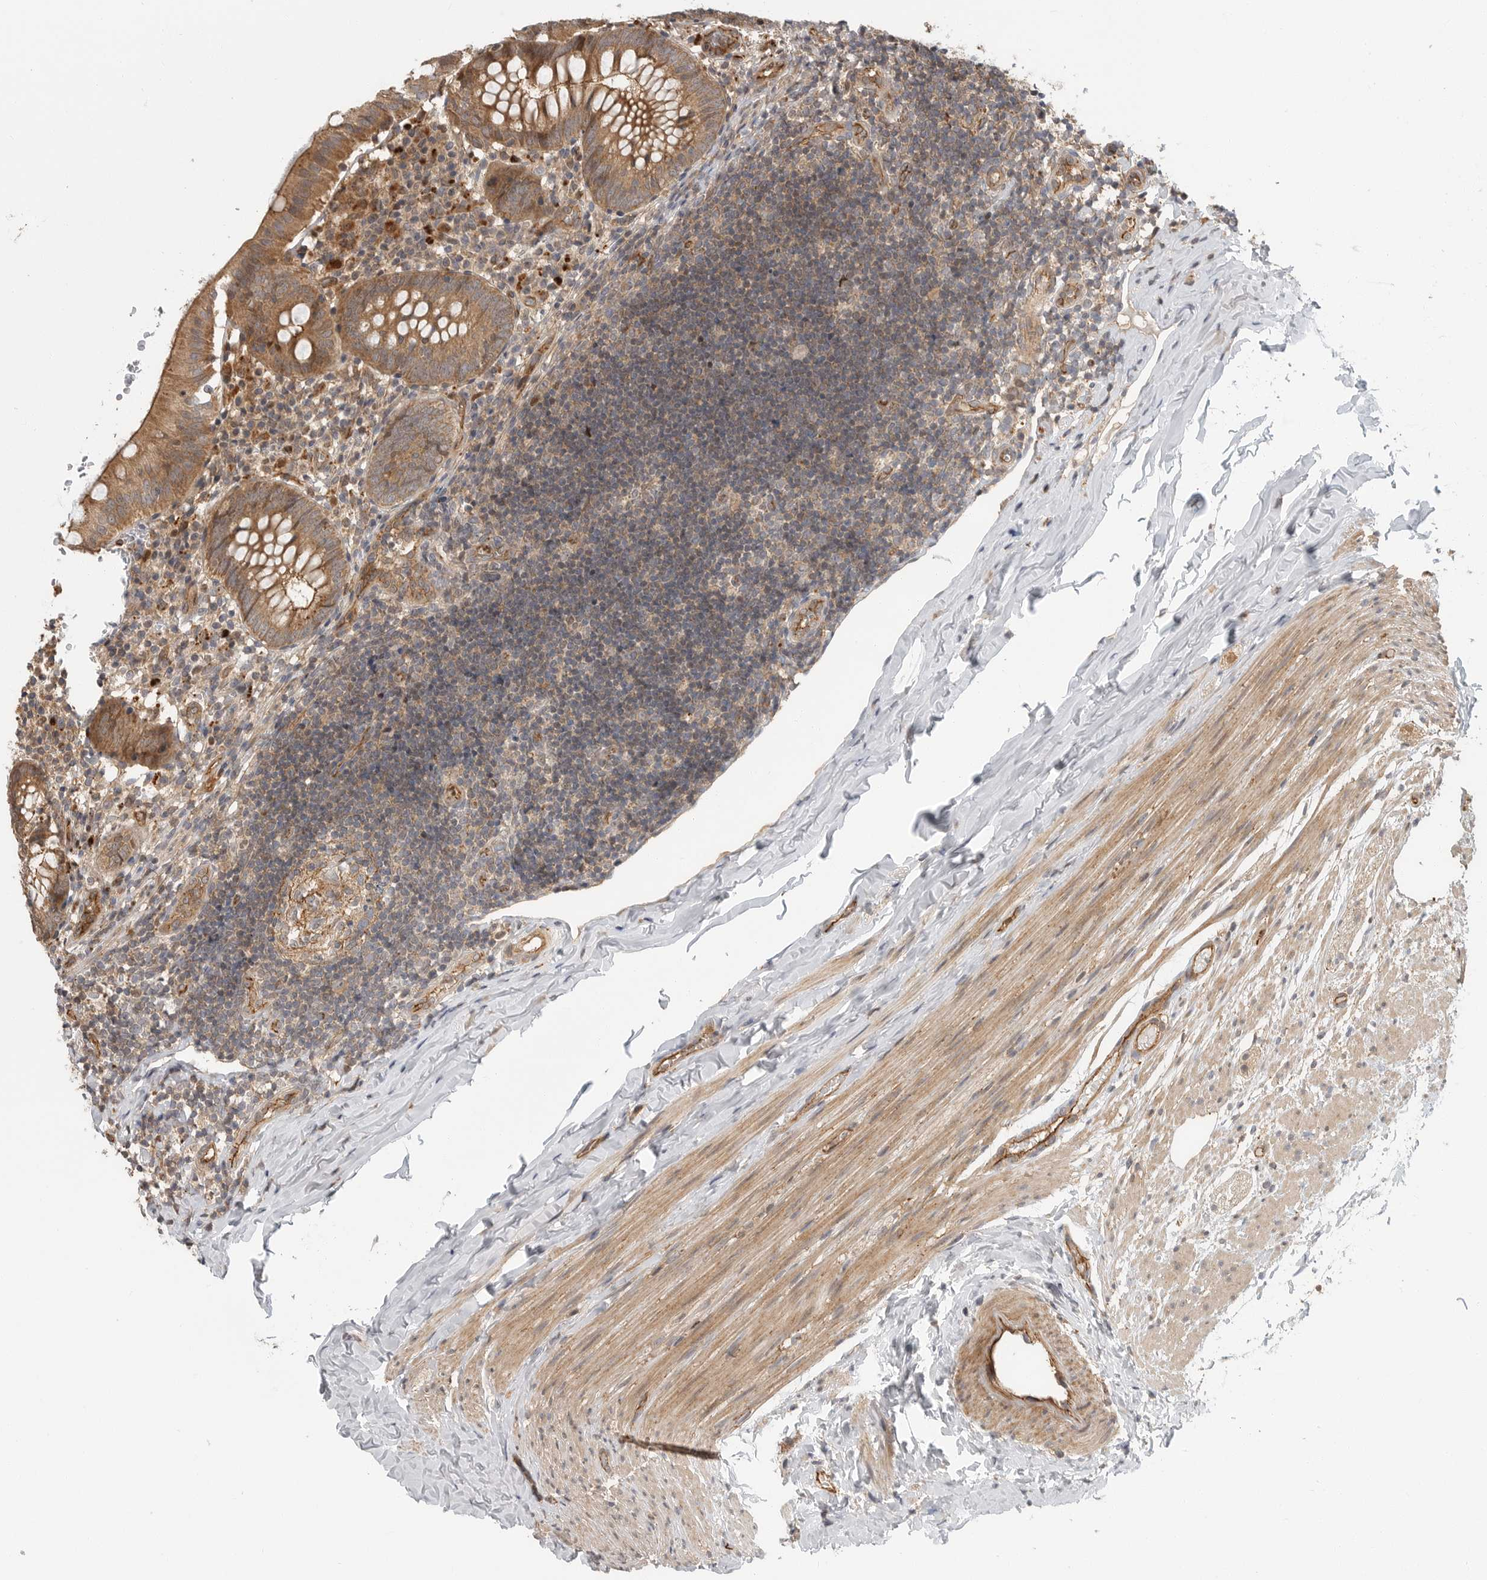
{"staining": {"intensity": "moderate", "quantity": ">75%", "location": "cytoplasmic/membranous"}, "tissue": "appendix", "cell_type": "Glandular cells", "image_type": "normal", "snomed": [{"axis": "morphology", "description": "Normal tissue, NOS"}, {"axis": "topography", "description": "Appendix"}], "caption": "Normal appendix shows moderate cytoplasmic/membranous staining in approximately >75% of glandular cells (DAB (3,3'-diaminobenzidine) = brown stain, brightfield microscopy at high magnification)..", "gene": "STRAP", "patient": {"sex": "male", "age": 8}}